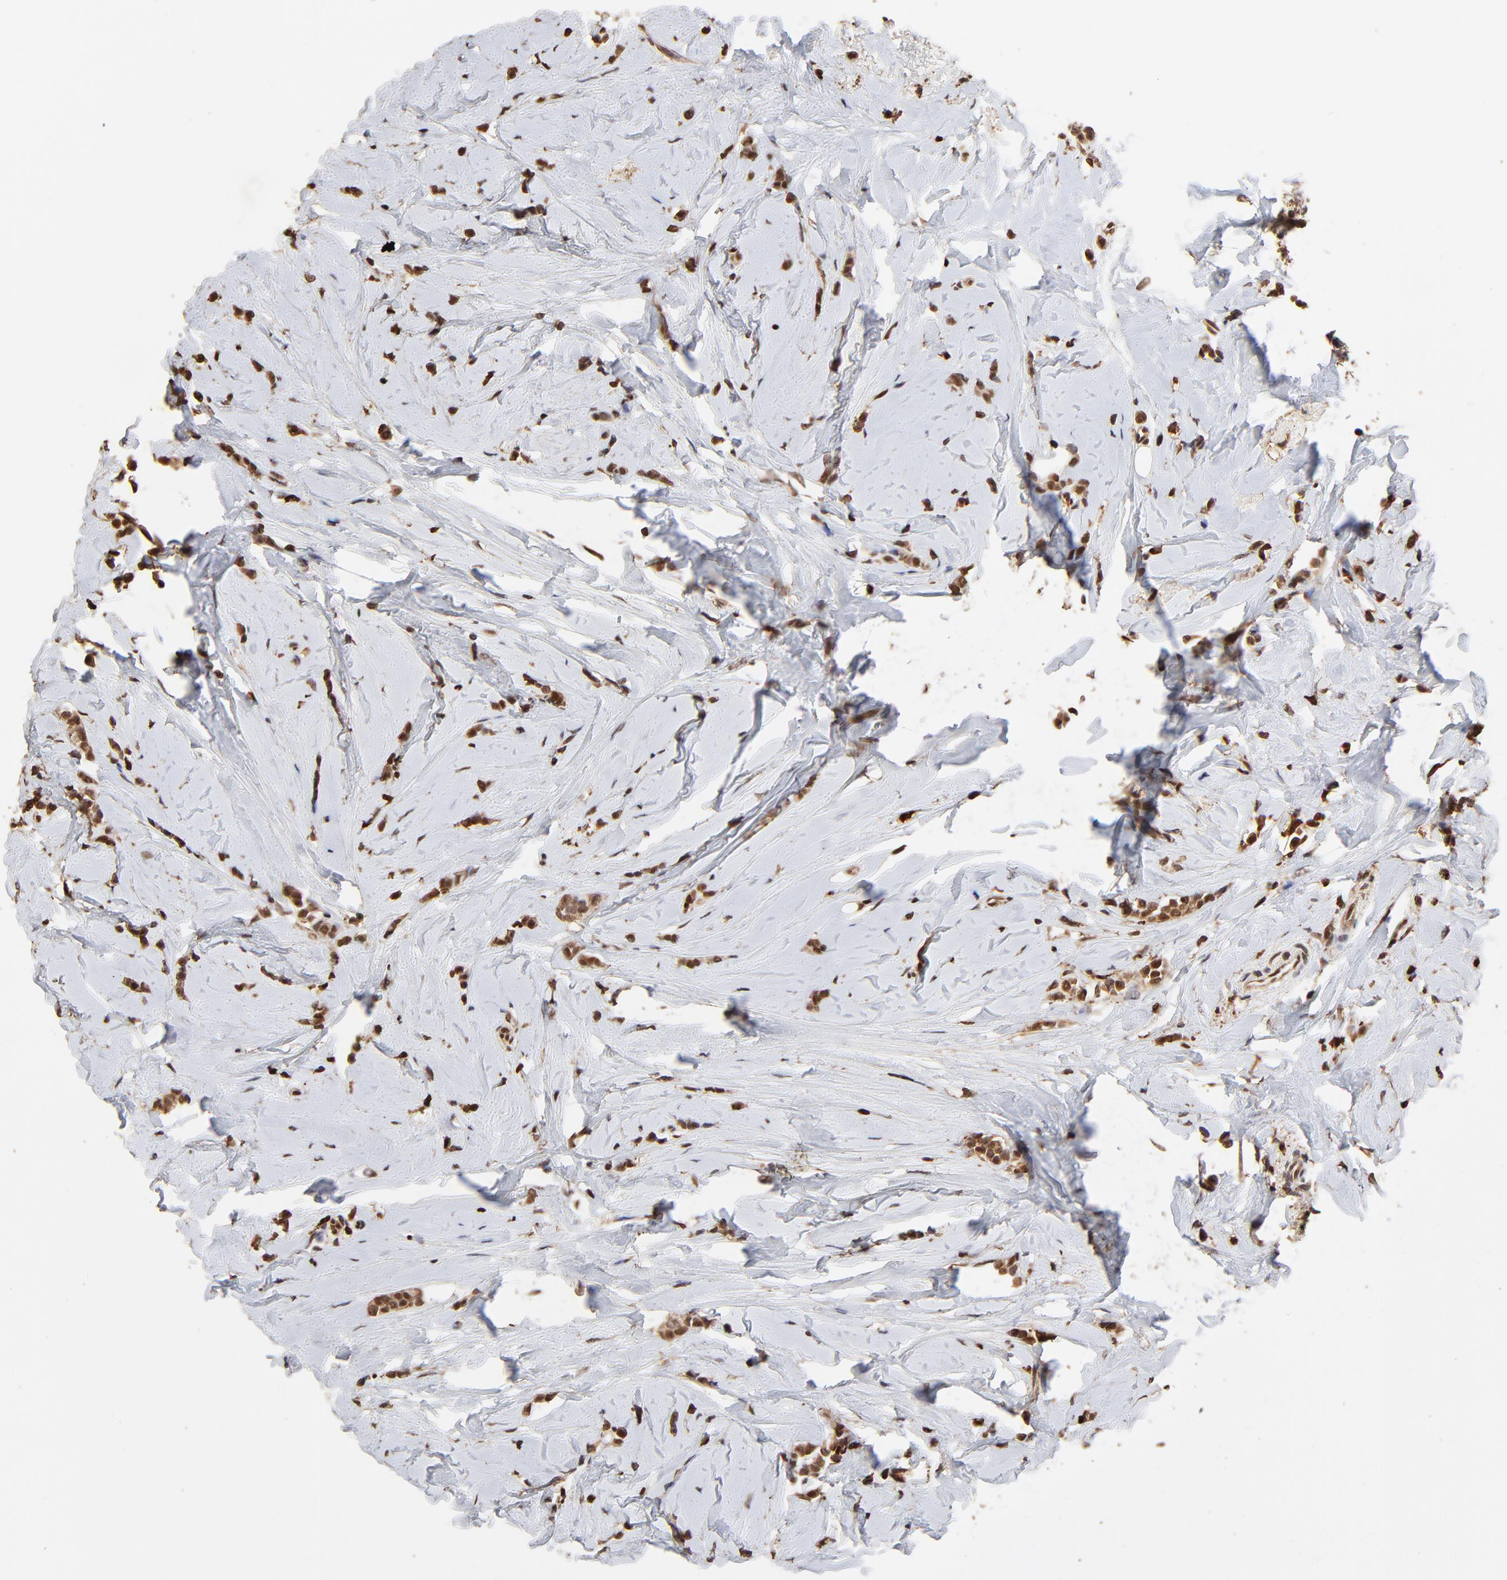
{"staining": {"intensity": "moderate", "quantity": ">75%", "location": "cytoplasmic/membranous,nuclear"}, "tissue": "breast cancer", "cell_type": "Tumor cells", "image_type": "cancer", "snomed": [{"axis": "morphology", "description": "Lobular carcinoma"}, {"axis": "topography", "description": "Breast"}], "caption": "Immunohistochemistry photomicrograph of breast cancer (lobular carcinoma) stained for a protein (brown), which demonstrates medium levels of moderate cytoplasmic/membranous and nuclear staining in approximately >75% of tumor cells.", "gene": "CASP1", "patient": {"sex": "female", "age": 64}}